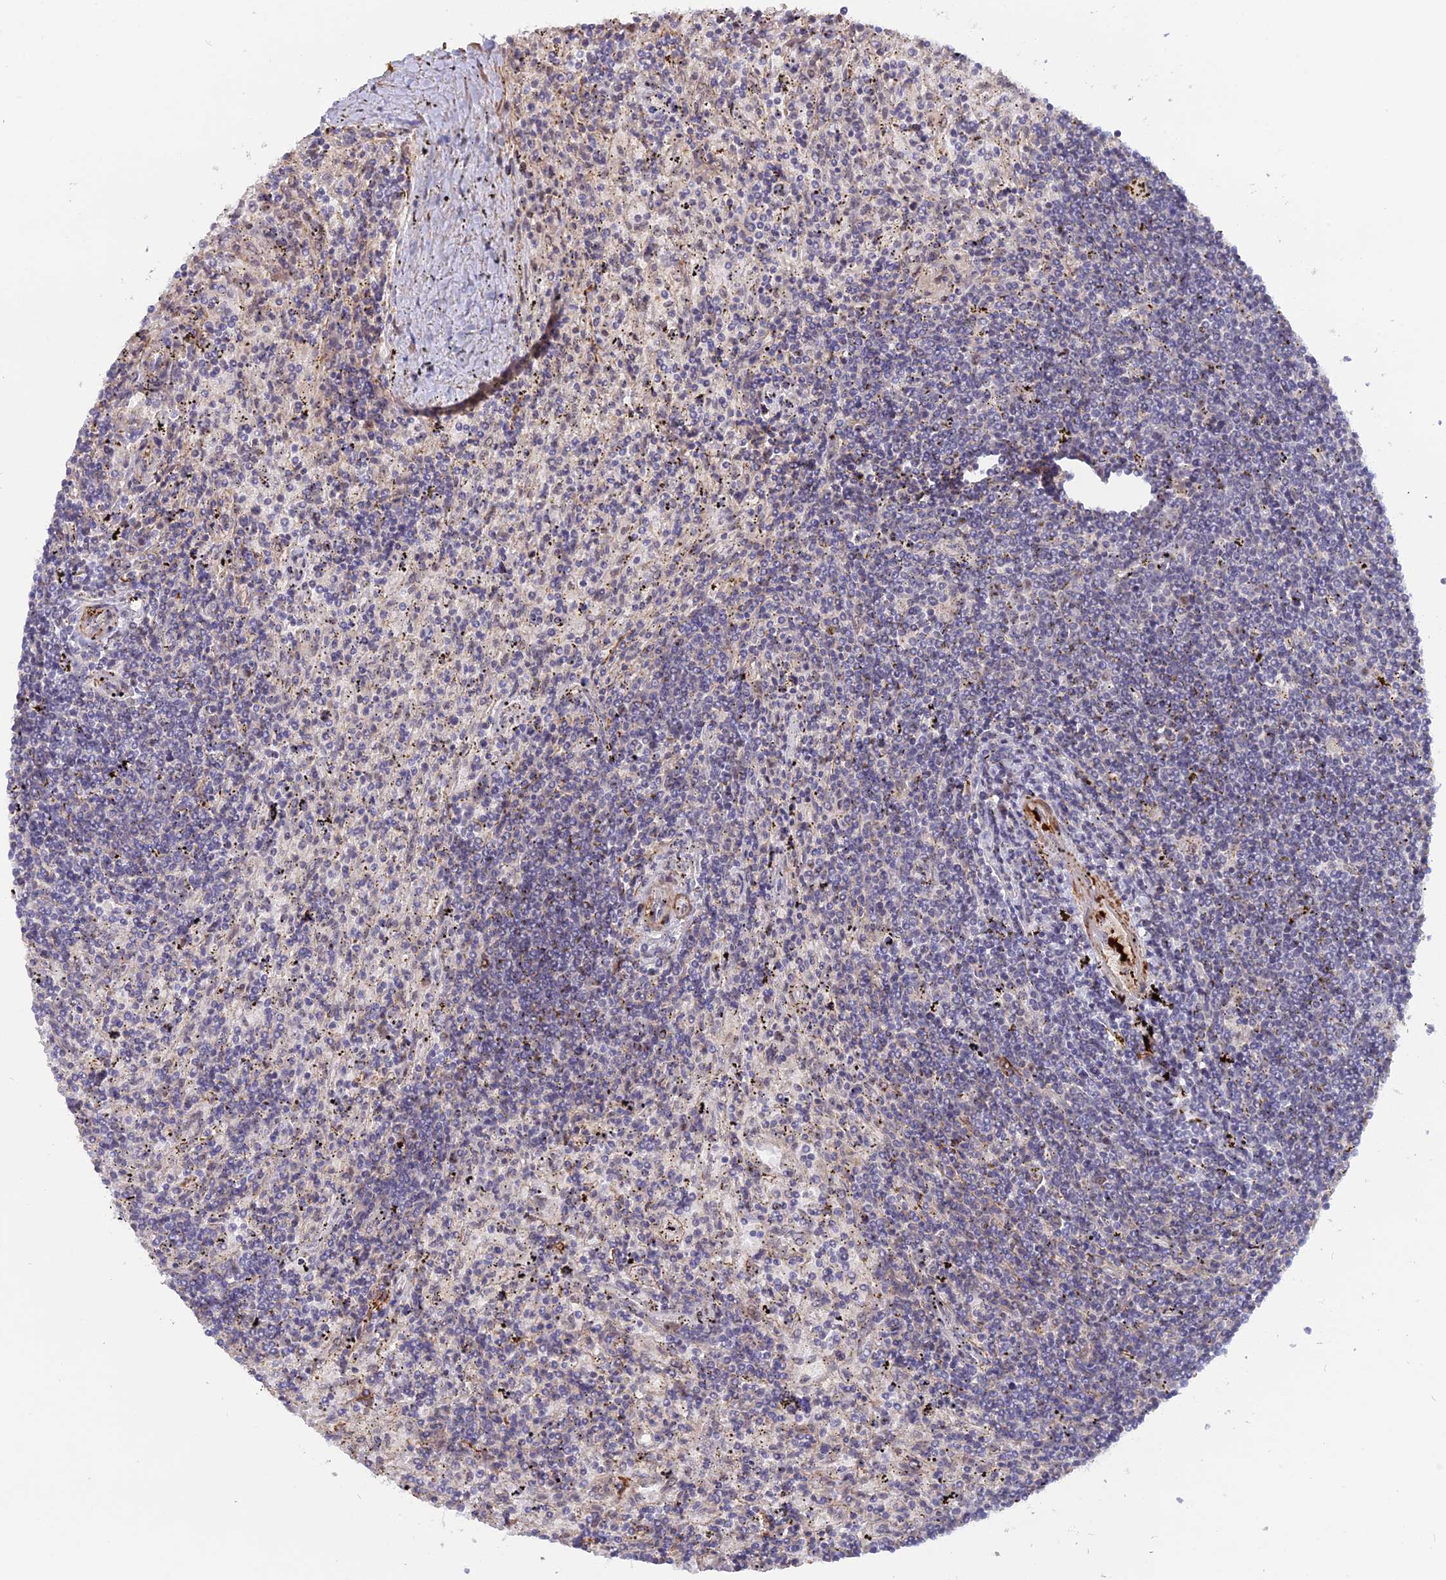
{"staining": {"intensity": "negative", "quantity": "none", "location": "none"}, "tissue": "lymphoma", "cell_type": "Tumor cells", "image_type": "cancer", "snomed": [{"axis": "morphology", "description": "Malignant lymphoma, non-Hodgkin's type, Low grade"}, {"axis": "topography", "description": "Spleen"}], "caption": "DAB (3,3'-diaminobenzidine) immunohistochemical staining of human lymphoma displays no significant staining in tumor cells.", "gene": "CCDC154", "patient": {"sex": "male", "age": 76}}